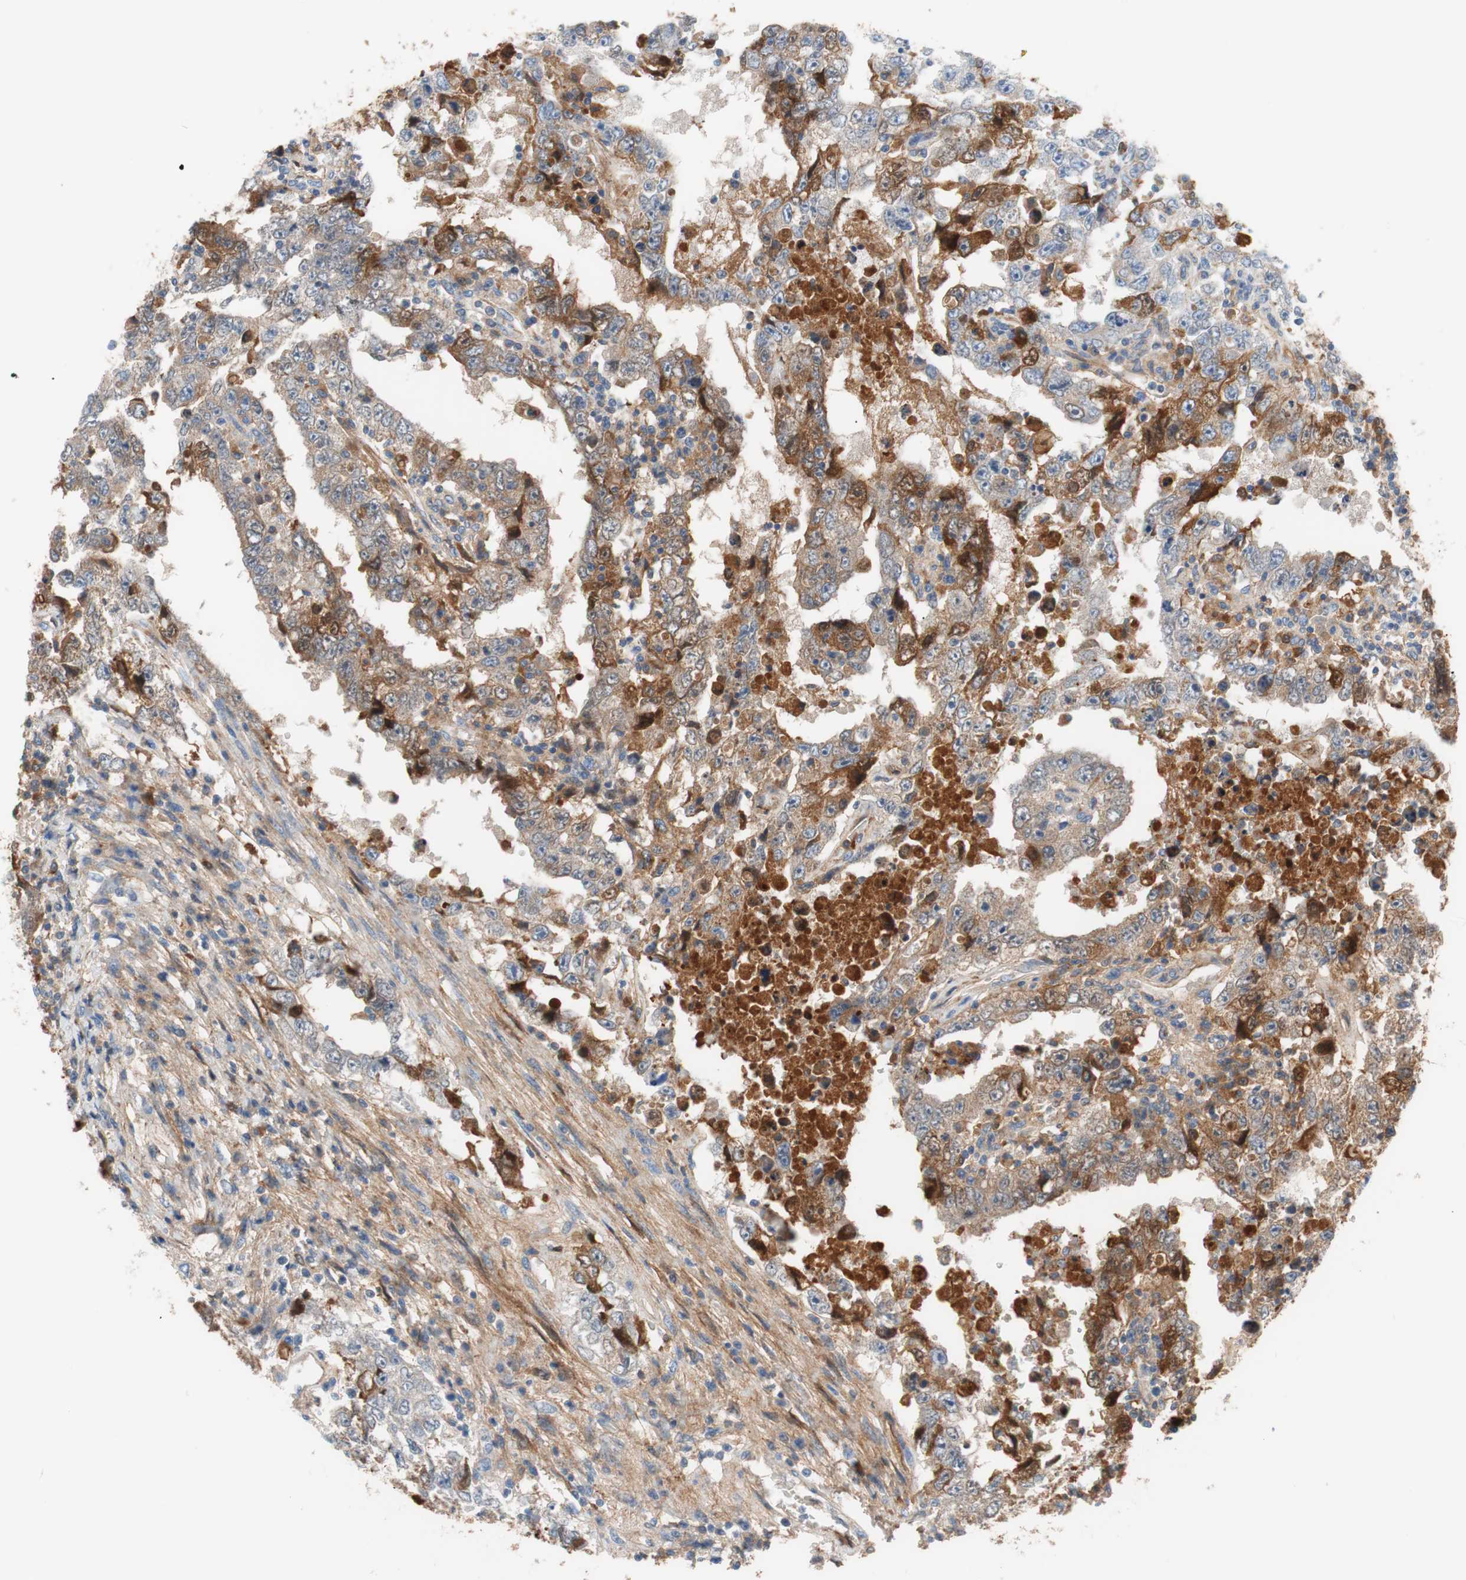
{"staining": {"intensity": "weak", "quantity": ">75%", "location": "cytoplasmic/membranous"}, "tissue": "testis cancer", "cell_type": "Tumor cells", "image_type": "cancer", "snomed": [{"axis": "morphology", "description": "Carcinoma, Embryonal, NOS"}, {"axis": "topography", "description": "Testis"}], "caption": "Approximately >75% of tumor cells in human testis cancer (embryonal carcinoma) demonstrate weak cytoplasmic/membranous protein staining as visualized by brown immunohistochemical staining.", "gene": "RBP4", "patient": {"sex": "male", "age": 26}}